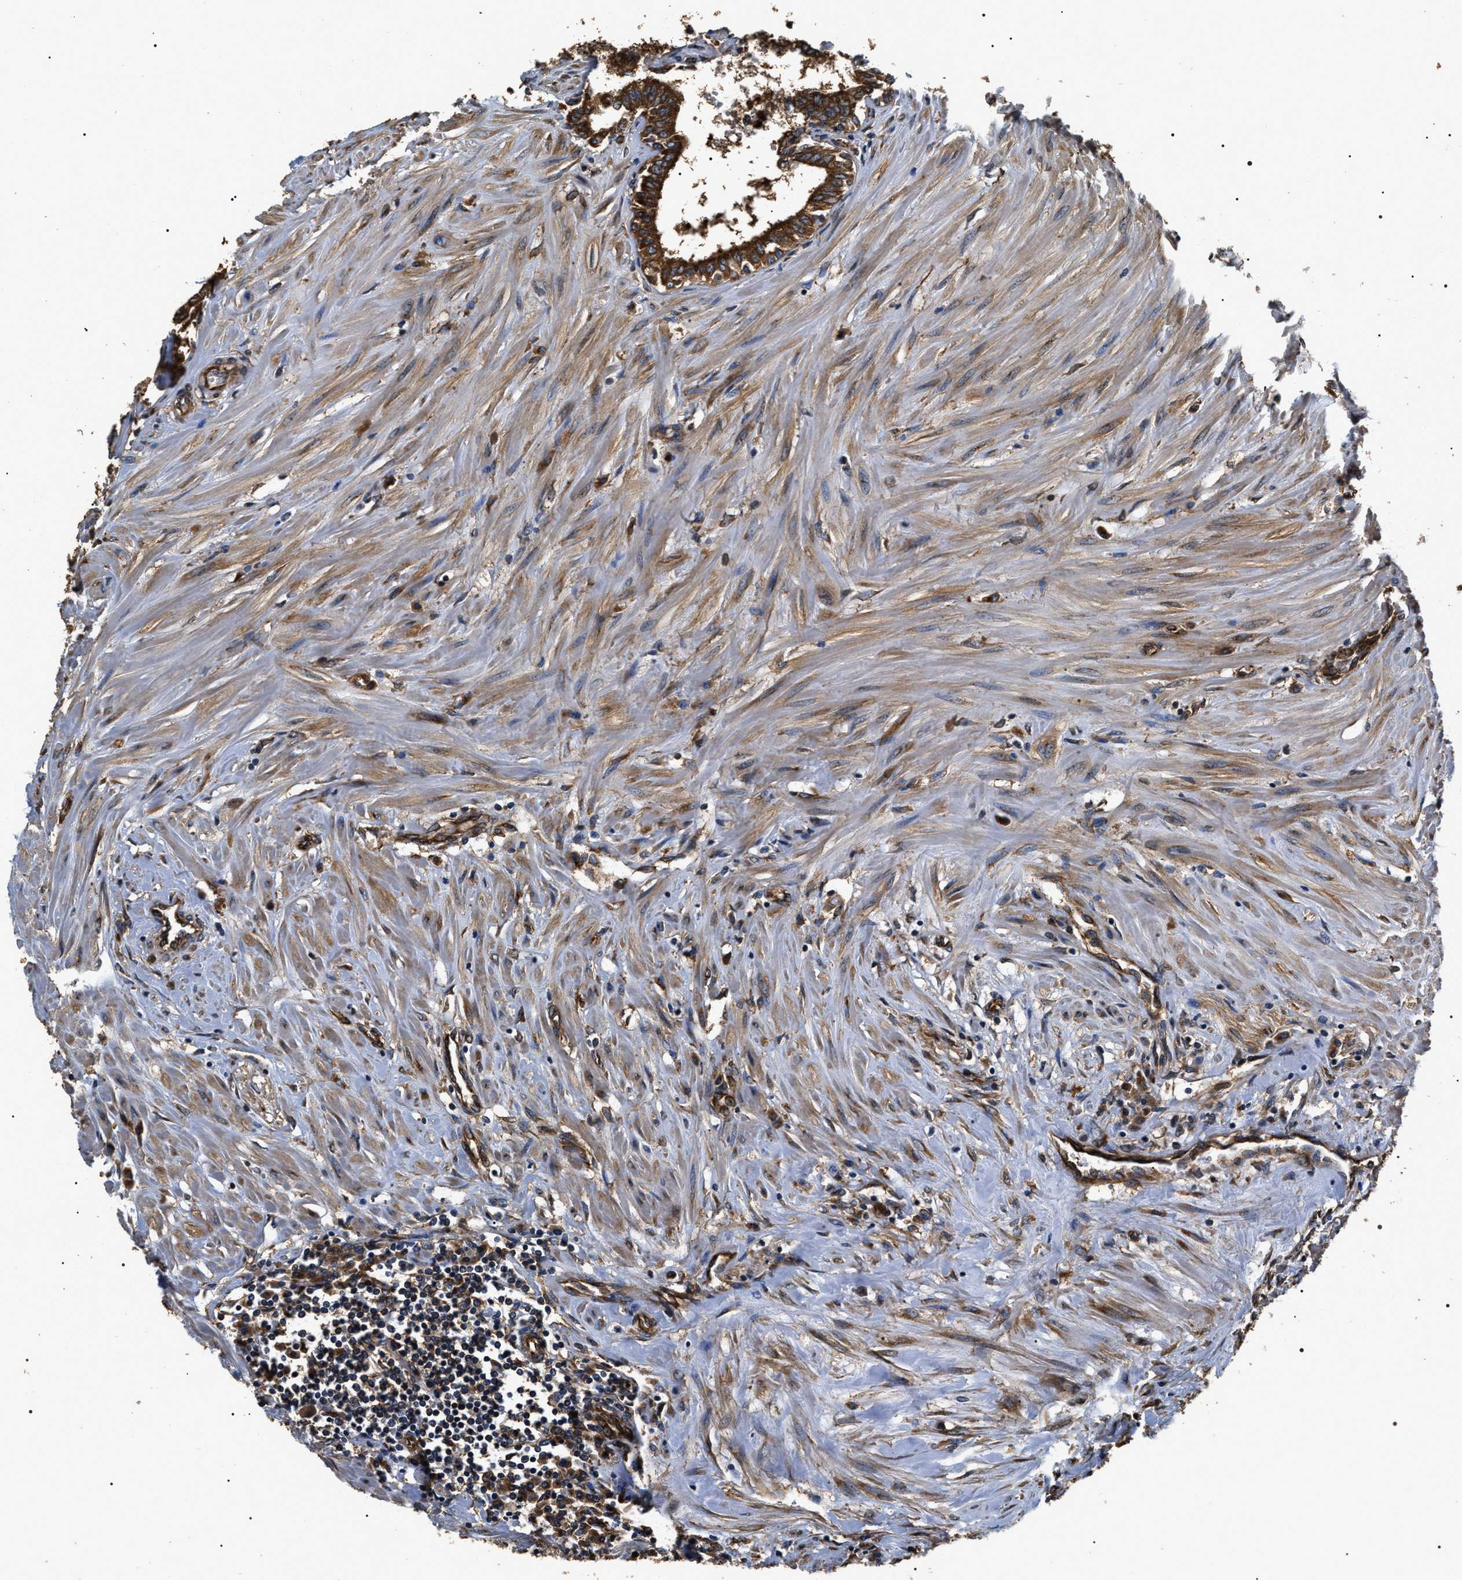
{"staining": {"intensity": "strong", "quantity": ">75%", "location": "cytoplasmic/membranous"}, "tissue": "seminal vesicle", "cell_type": "Glandular cells", "image_type": "normal", "snomed": [{"axis": "morphology", "description": "Normal tissue, NOS"}, {"axis": "morphology", "description": "Adenocarcinoma, High grade"}, {"axis": "topography", "description": "Prostate"}, {"axis": "topography", "description": "Seminal veicle"}], "caption": "Approximately >75% of glandular cells in benign human seminal vesicle reveal strong cytoplasmic/membranous protein expression as visualized by brown immunohistochemical staining.", "gene": "KTN1", "patient": {"sex": "male", "age": 55}}